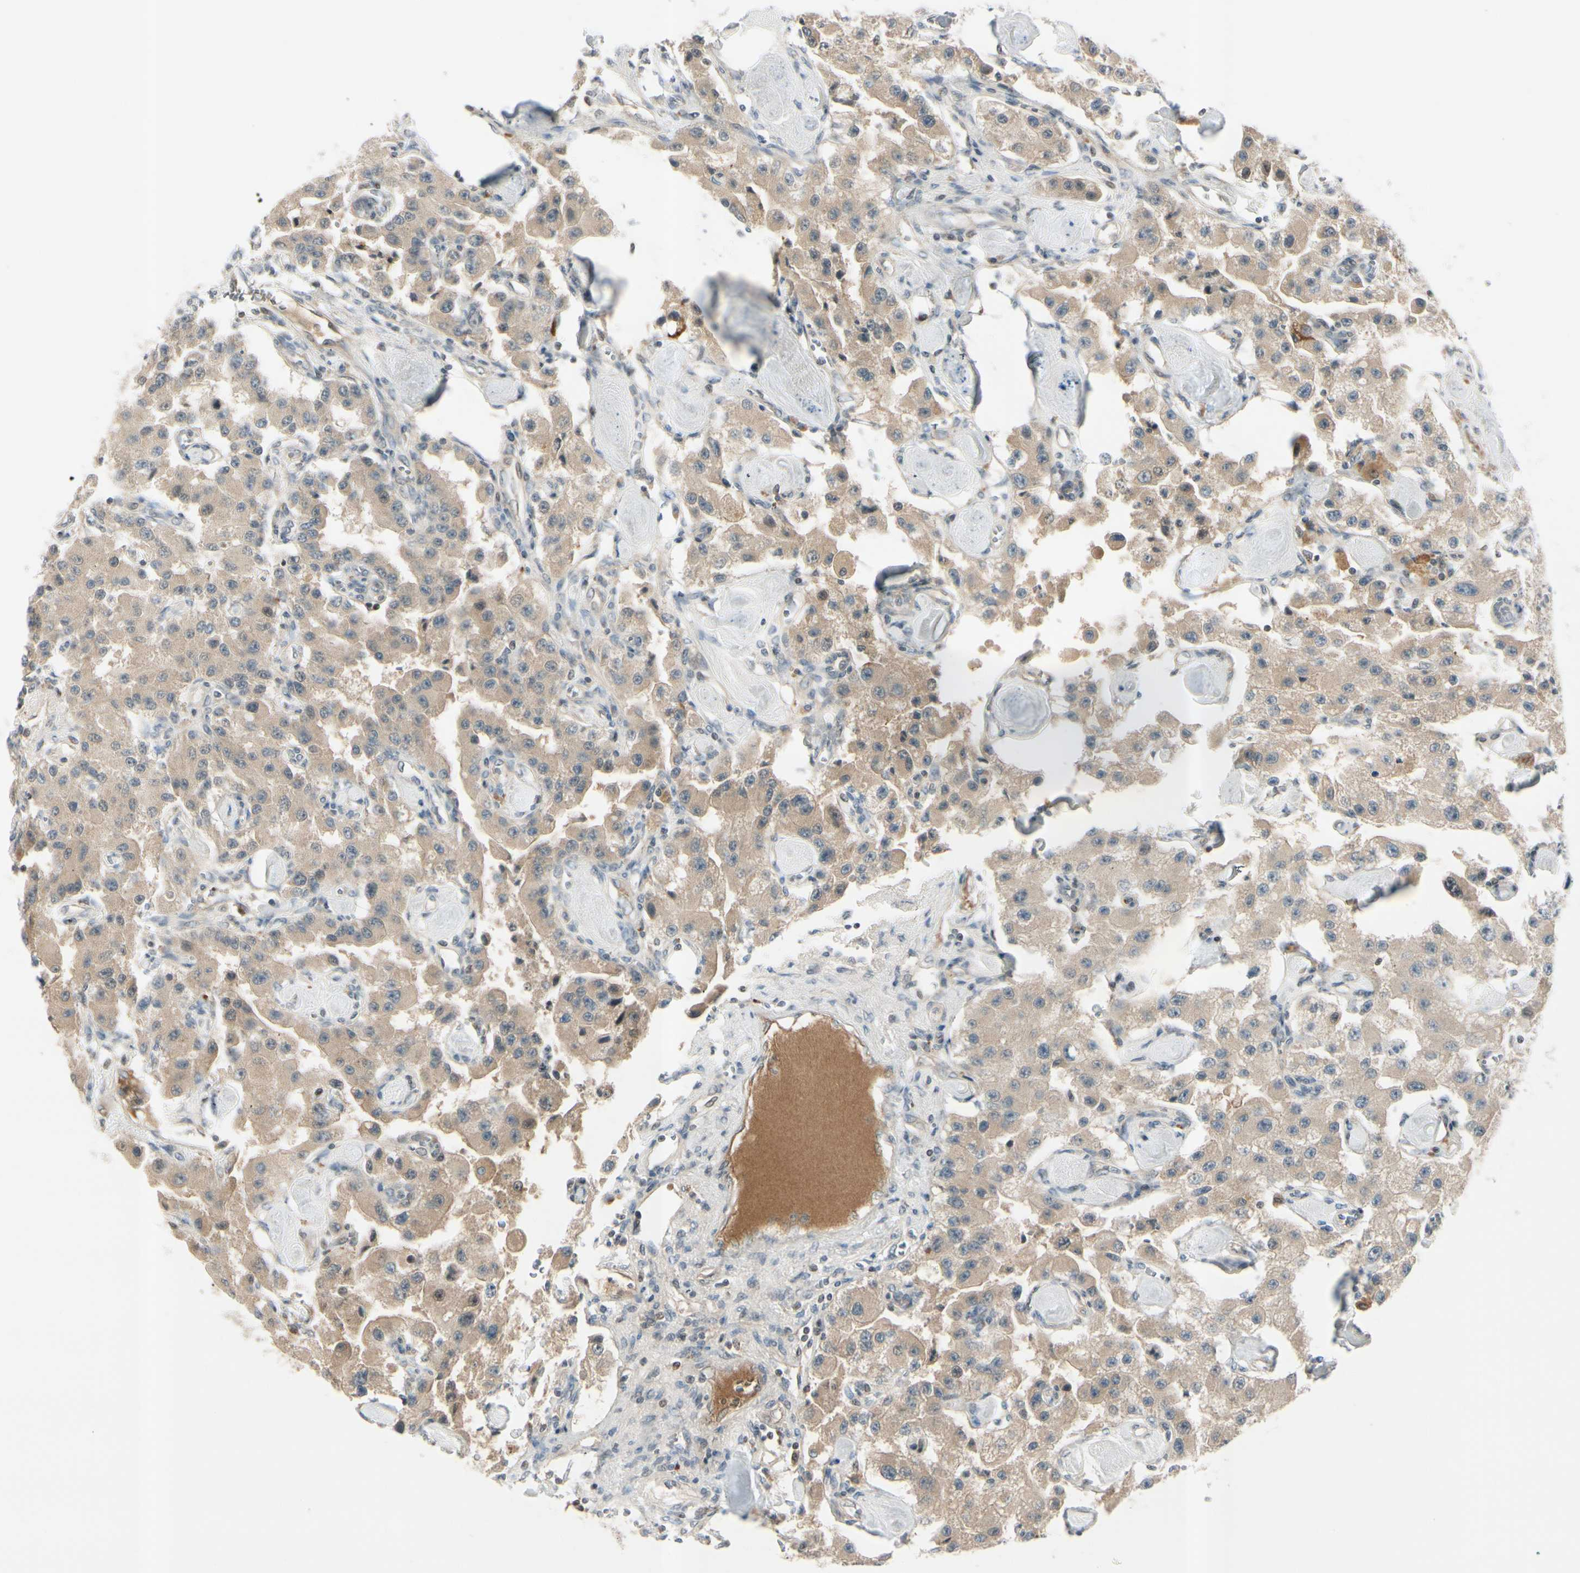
{"staining": {"intensity": "weak", "quantity": "25%-75%", "location": "cytoplasmic/membranous"}, "tissue": "carcinoid", "cell_type": "Tumor cells", "image_type": "cancer", "snomed": [{"axis": "morphology", "description": "Carcinoid, malignant, NOS"}, {"axis": "topography", "description": "Pancreas"}], "caption": "Malignant carcinoid tissue displays weak cytoplasmic/membranous expression in about 25%-75% of tumor cells", "gene": "ICAM5", "patient": {"sex": "male", "age": 41}}